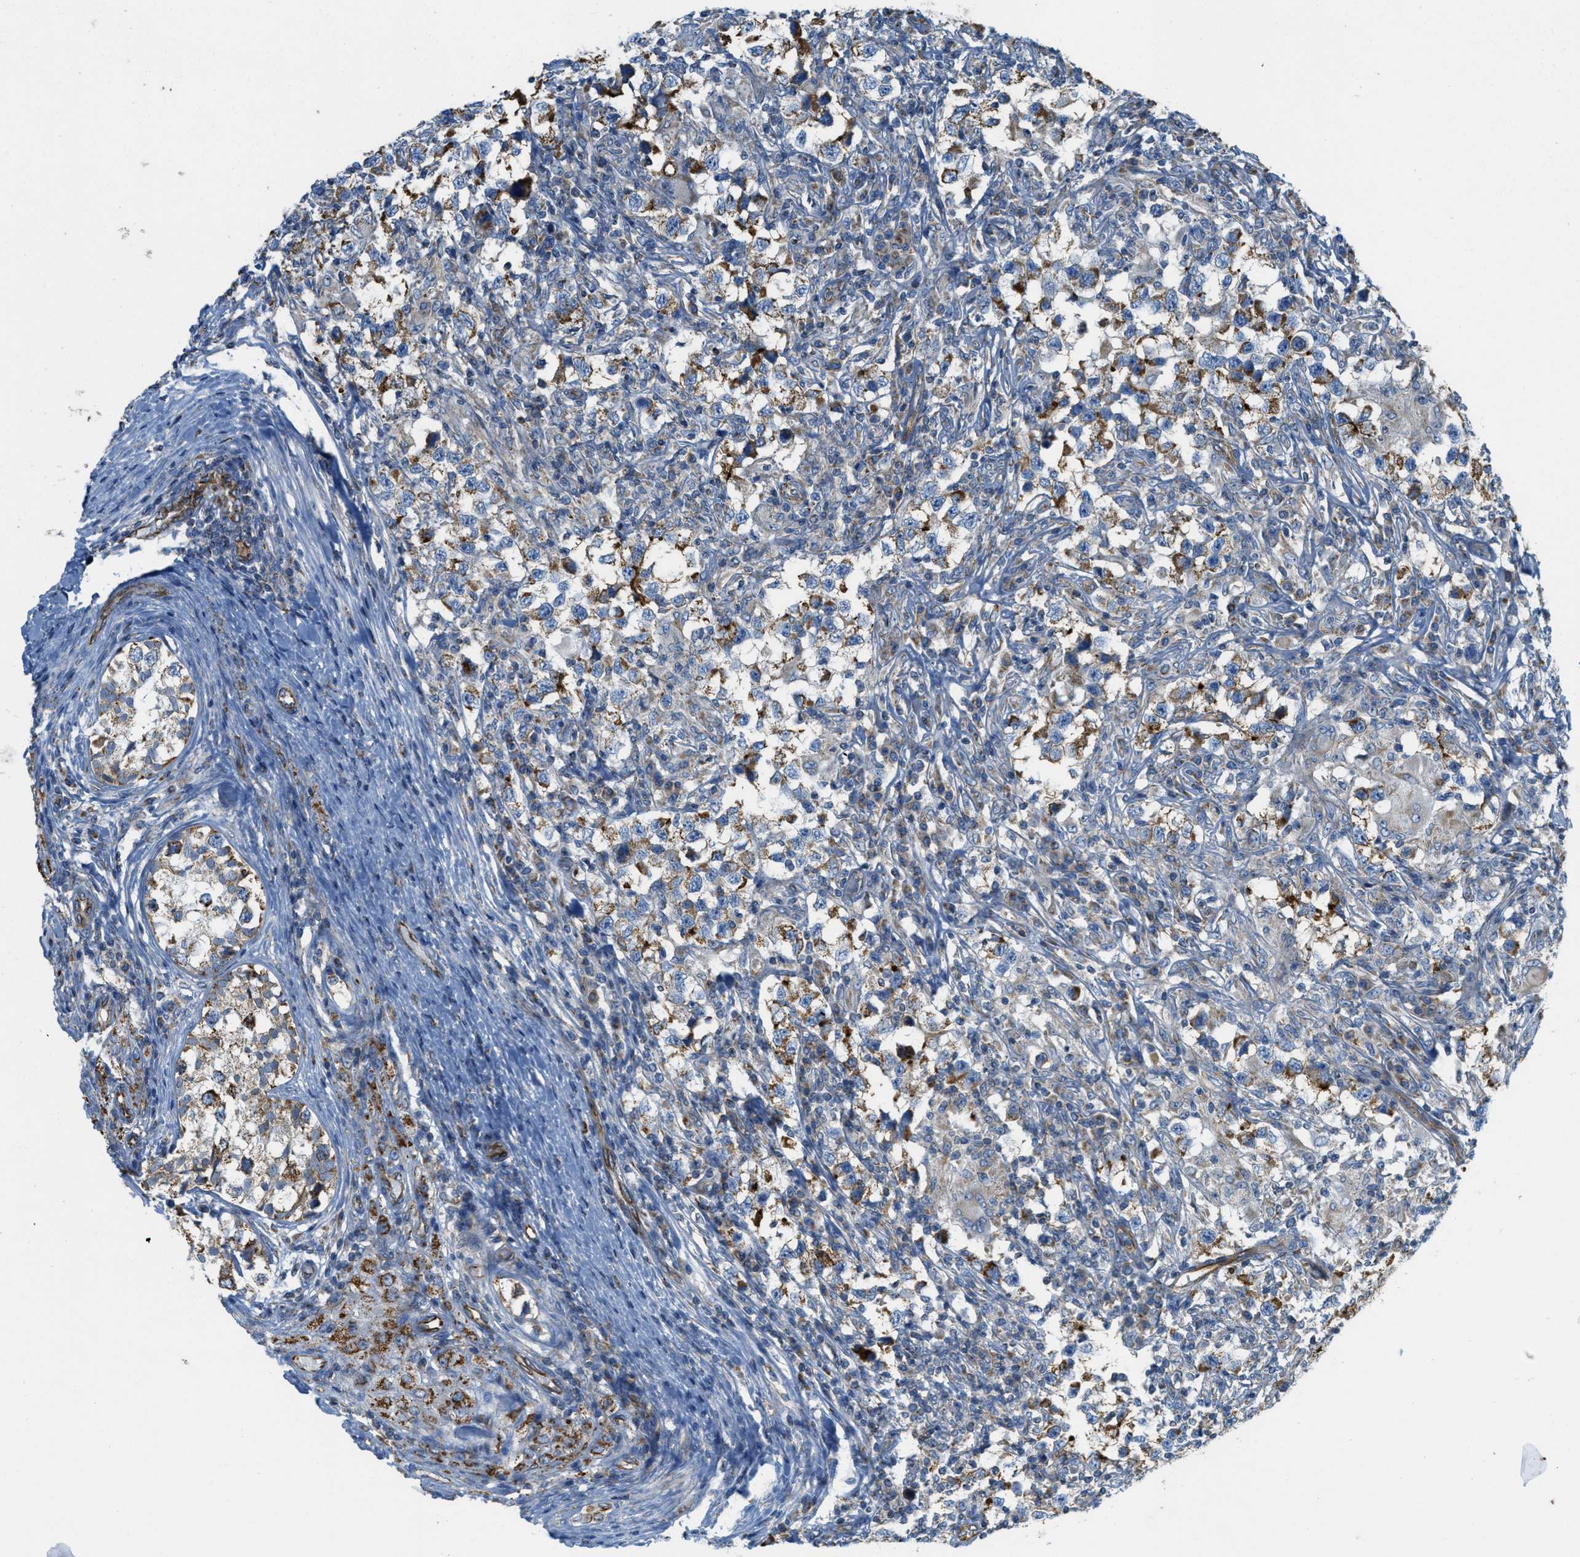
{"staining": {"intensity": "moderate", "quantity": ">75%", "location": "cytoplasmic/membranous"}, "tissue": "testis cancer", "cell_type": "Tumor cells", "image_type": "cancer", "snomed": [{"axis": "morphology", "description": "Carcinoma, Embryonal, NOS"}, {"axis": "topography", "description": "Testis"}], "caption": "Testis cancer stained for a protein demonstrates moderate cytoplasmic/membranous positivity in tumor cells.", "gene": "BTN3A1", "patient": {"sex": "male", "age": 21}}